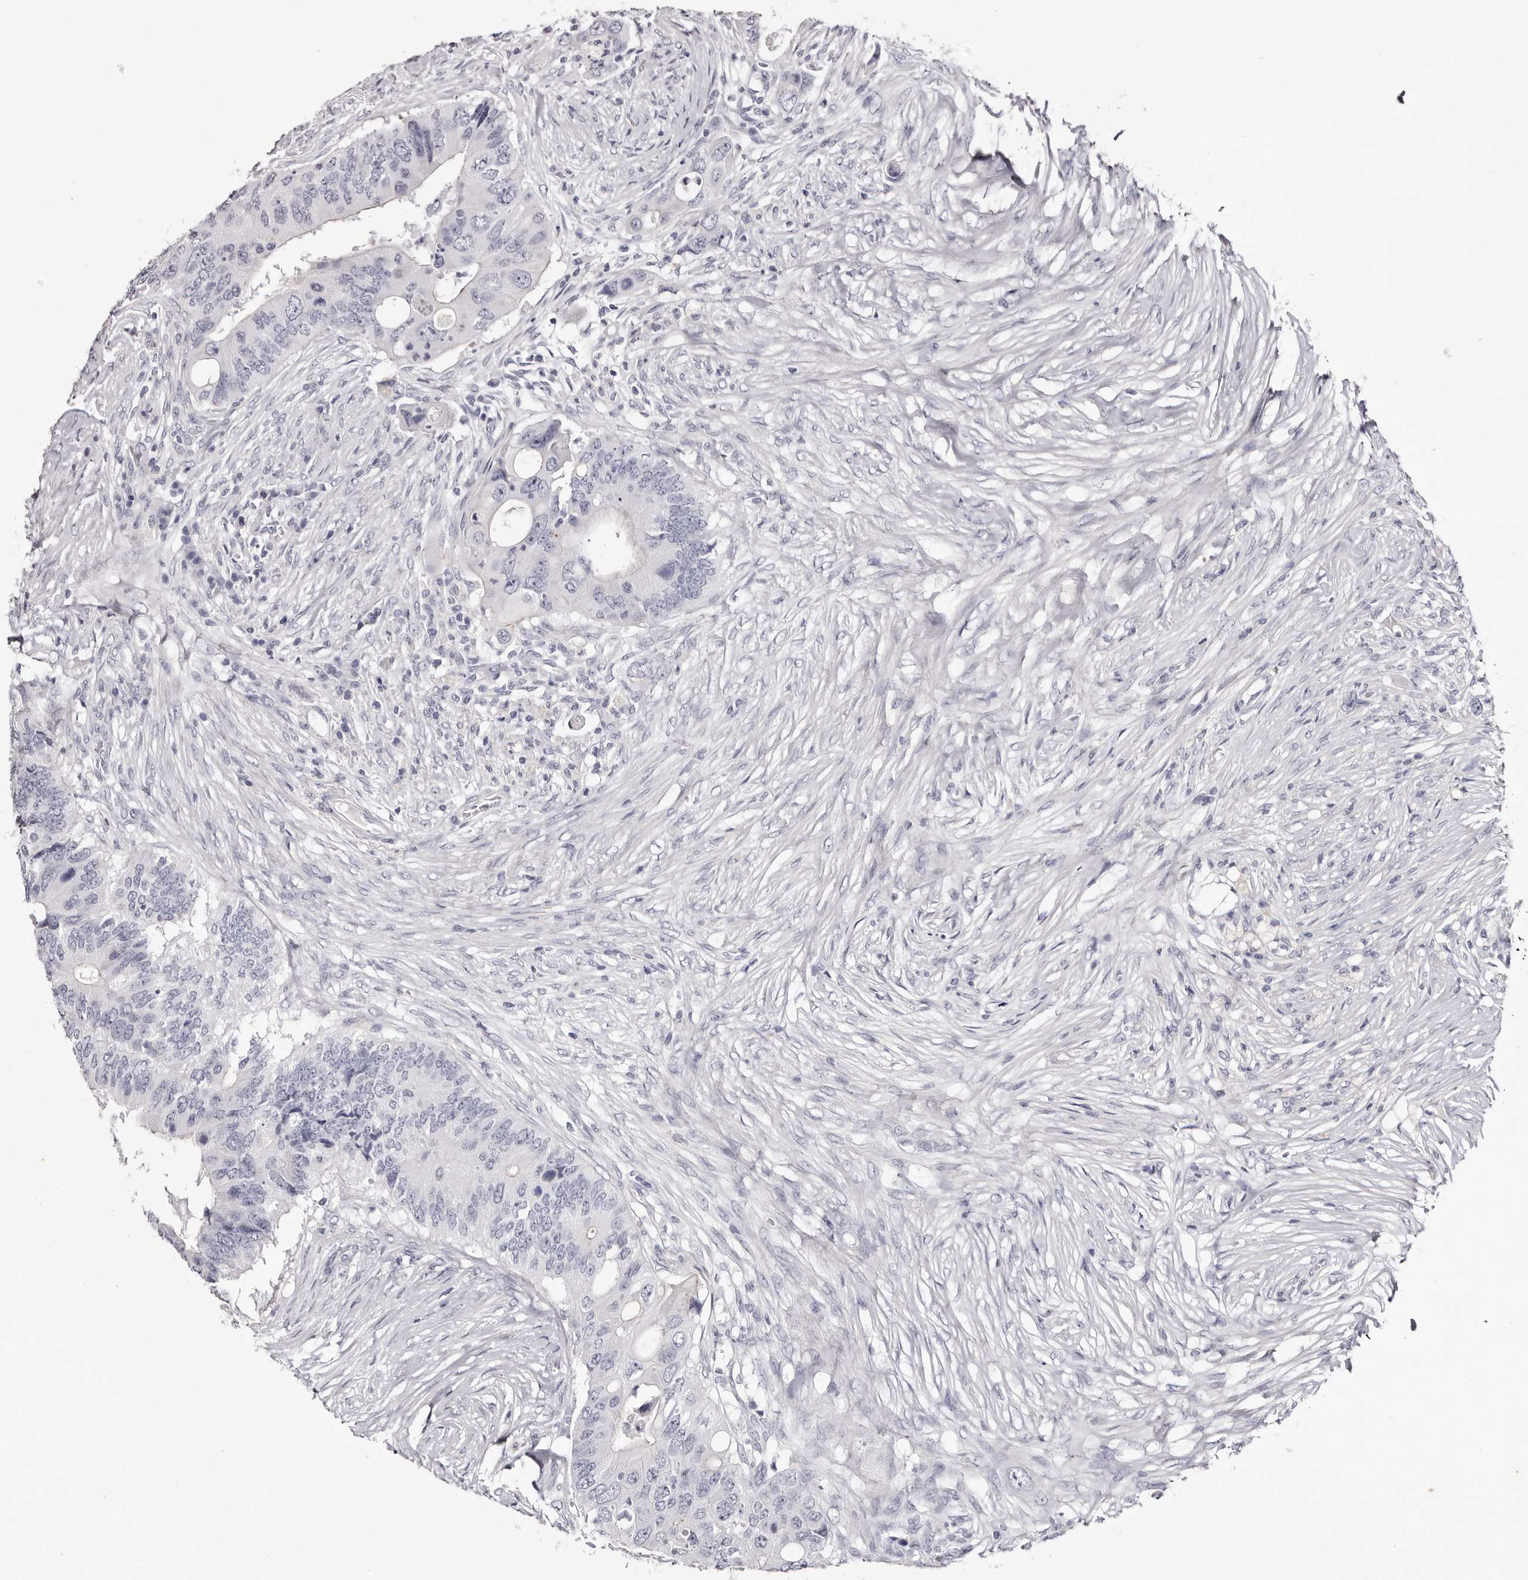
{"staining": {"intensity": "negative", "quantity": "none", "location": "none"}, "tissue": "colorectal cancer", "cell_type": "Tumor cells", "image_type": "cancer", "snomed": [{"axis": "morphology", "description": "Adenocarcinoma, NOS"}, {"axis": "topography", "description": "Colon"}], "caption": "This is an IHC histopathology image of human adenocarcinoma (colorectal). There is no positivity in tumor cells.", "gene": "CA6", "patient": {"sex": "male", "age": 71}}